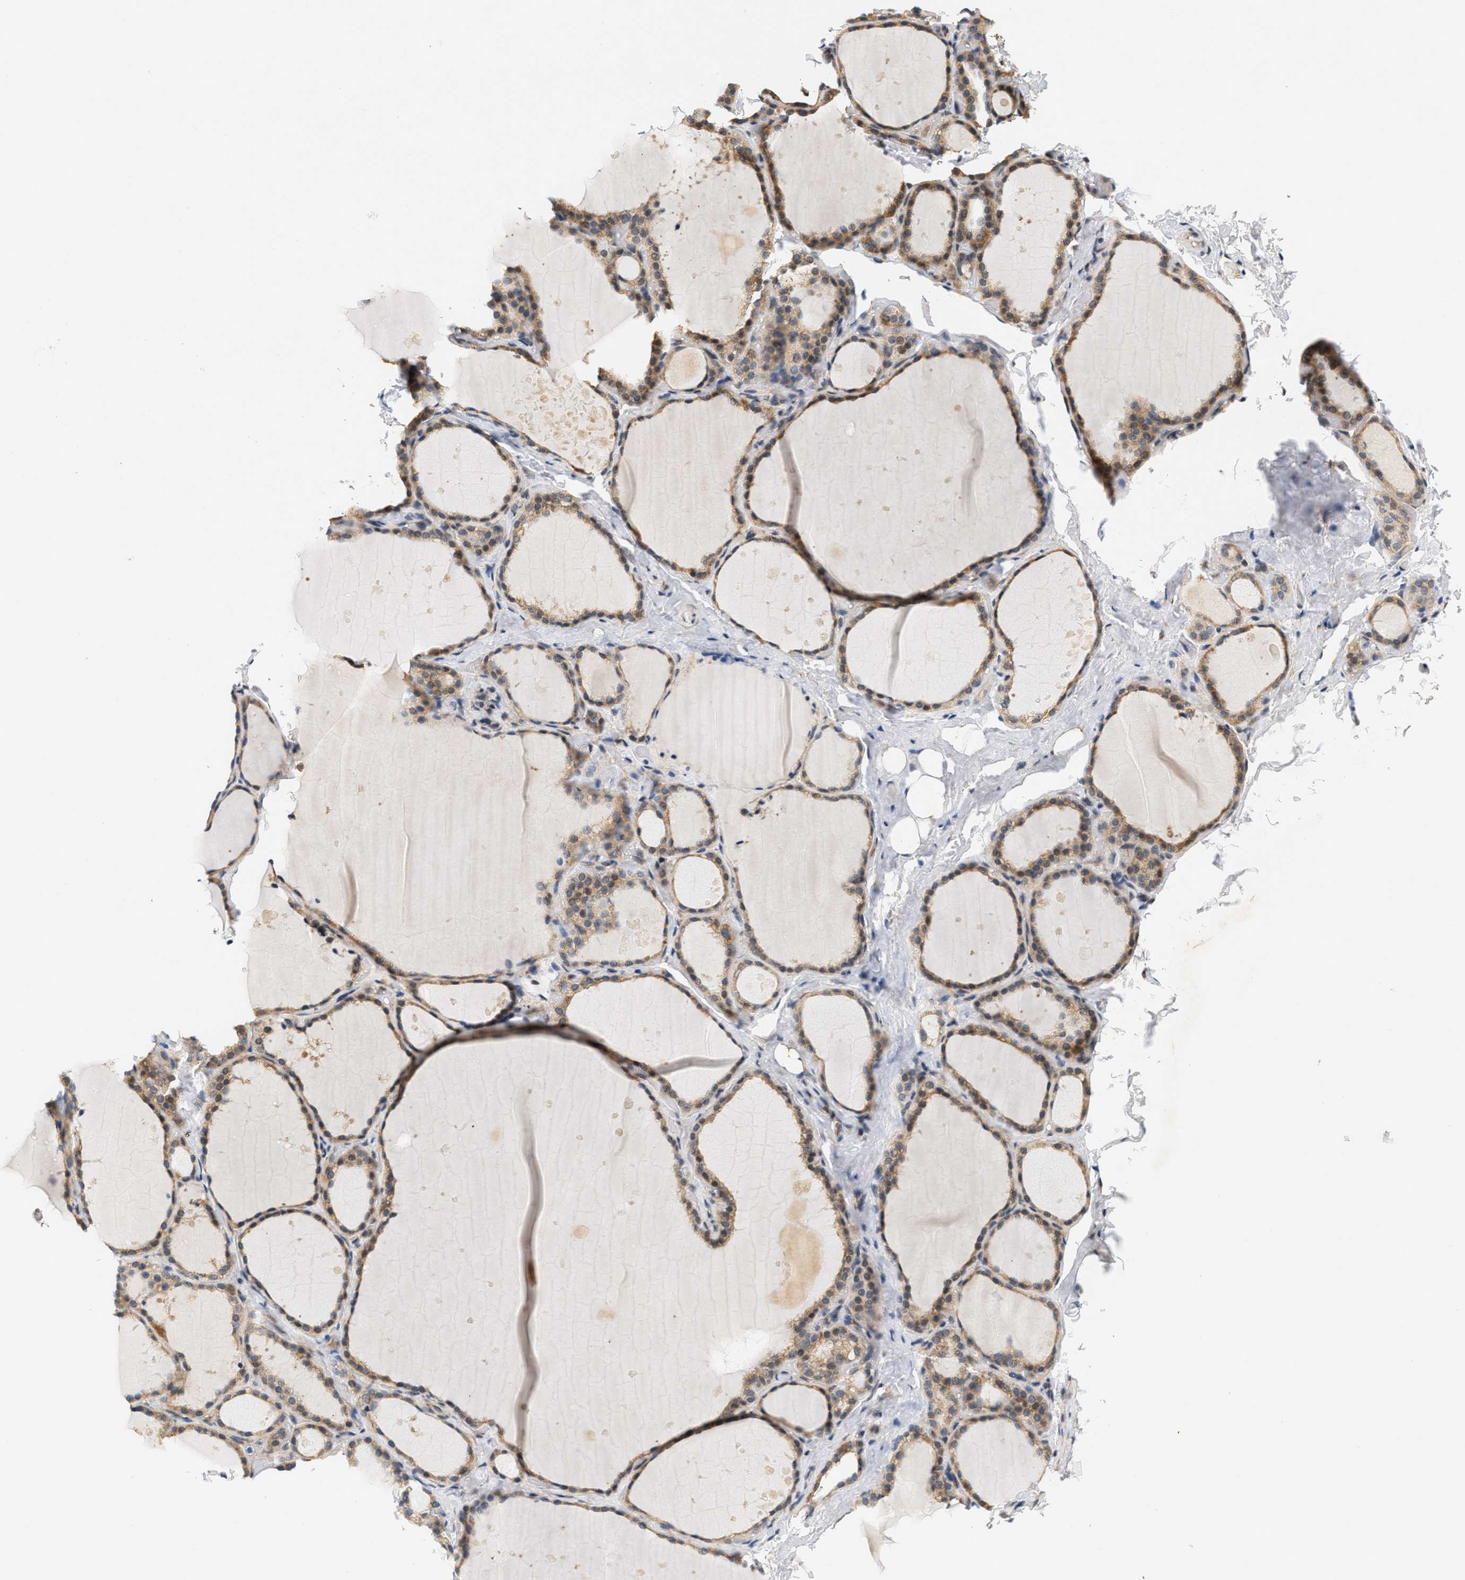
{"staining": {"intensity": "moderate", "quantity": ">75%", "location": "cytoplasmic/membranous"}, "tissue": "thyroid gland", "cell_type": "Glandular cells", "image_type": "normal", "snomed": [{"axis": "morphology", "description": "Normal tissue, NOS"}, {"axis": "topography", "description": "Thyroid gland"}], "caption": "Thyroid gland stained with DAB (3,3'-diaminobenzidine) IHC demonstrates medium levels of moderate cytoplasmic/membranous expression in about >75% of glandular cells.", "gene": "GIGYF1", "patient": {"sex": "female", "age": 44}}